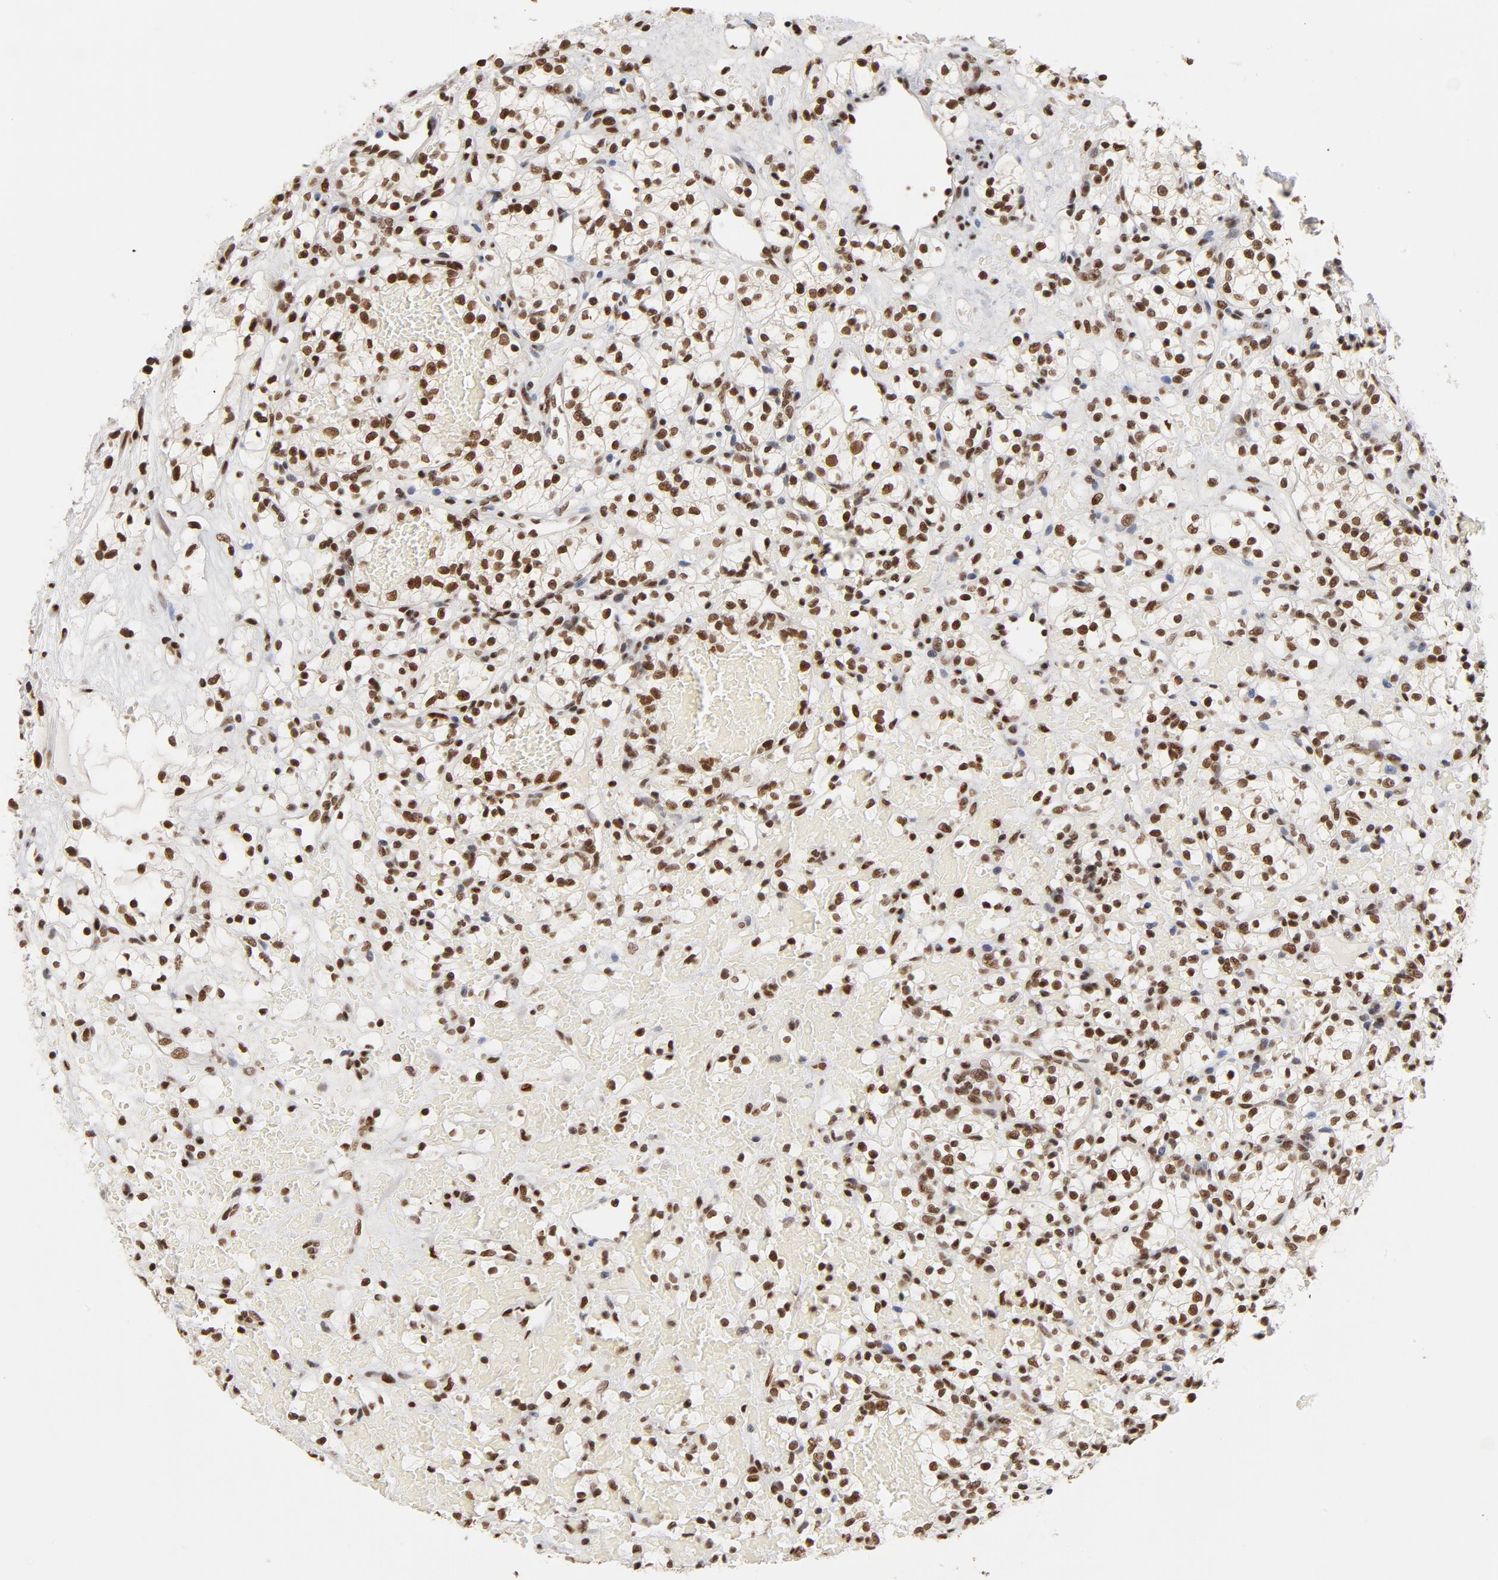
{"staining": {"intensity": "moderate", "quantity": ">75%", "location": "nuclear"}, "tissue": "renal cancer", "cell_type": "Tumor cells", "image_type": "cancer", "snomed": [{"axis": "morphology", "description": "Adenocarcinoma, NOS"}, {"axis": "topography", "description": "Kidney"}], "caption": "Renal adenocarcinoma stained for a protein (brown) reveals moderate nuclear positive positivity in about >75% of tumor cells.", "gene": "TP53BP1", "patient": {"sex": "female", "age": 60}}